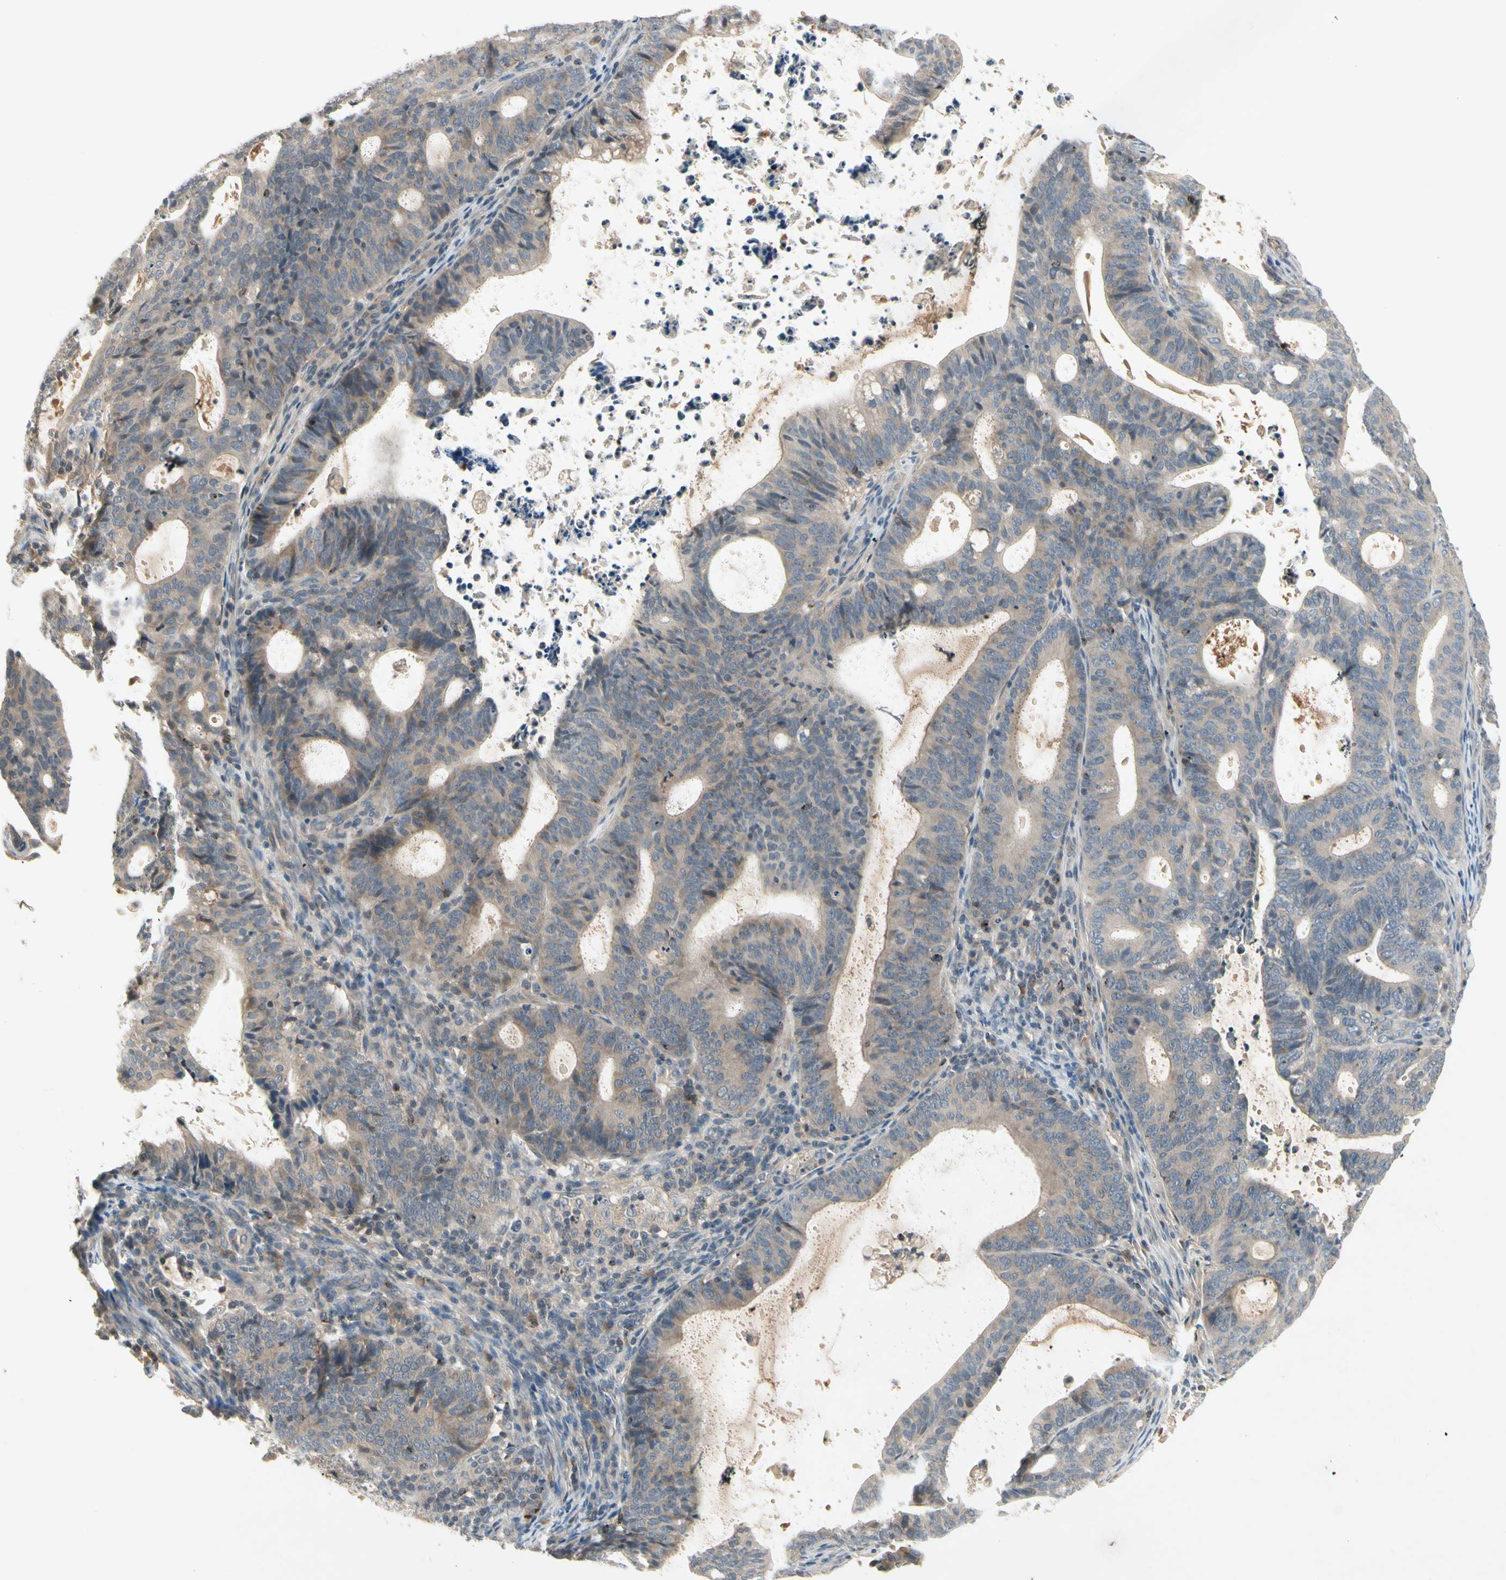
{"staining": {"intensity": "weak", "quantity": ">75%", "location": "cytoplasmic/membranous"}, "tissue": "endometrial cancer", "cell_type": "Tumor cells", "image_type": "cancer", "snomed": [{"axis": "morphology", "description": "Adenocarcinoma, NOS"}, {"axis": "topography", "description": "Uterus"}], "caption": "Protein staining displays weak cytoplasmic/membranous staining in approximately >75% of tumor cells in endometrial cancer. Ihc stains the protein of interest in brown and the nuclei are stained blue.", "gene": "CCL4", "patient": {"sex": "female", "age": 83}}